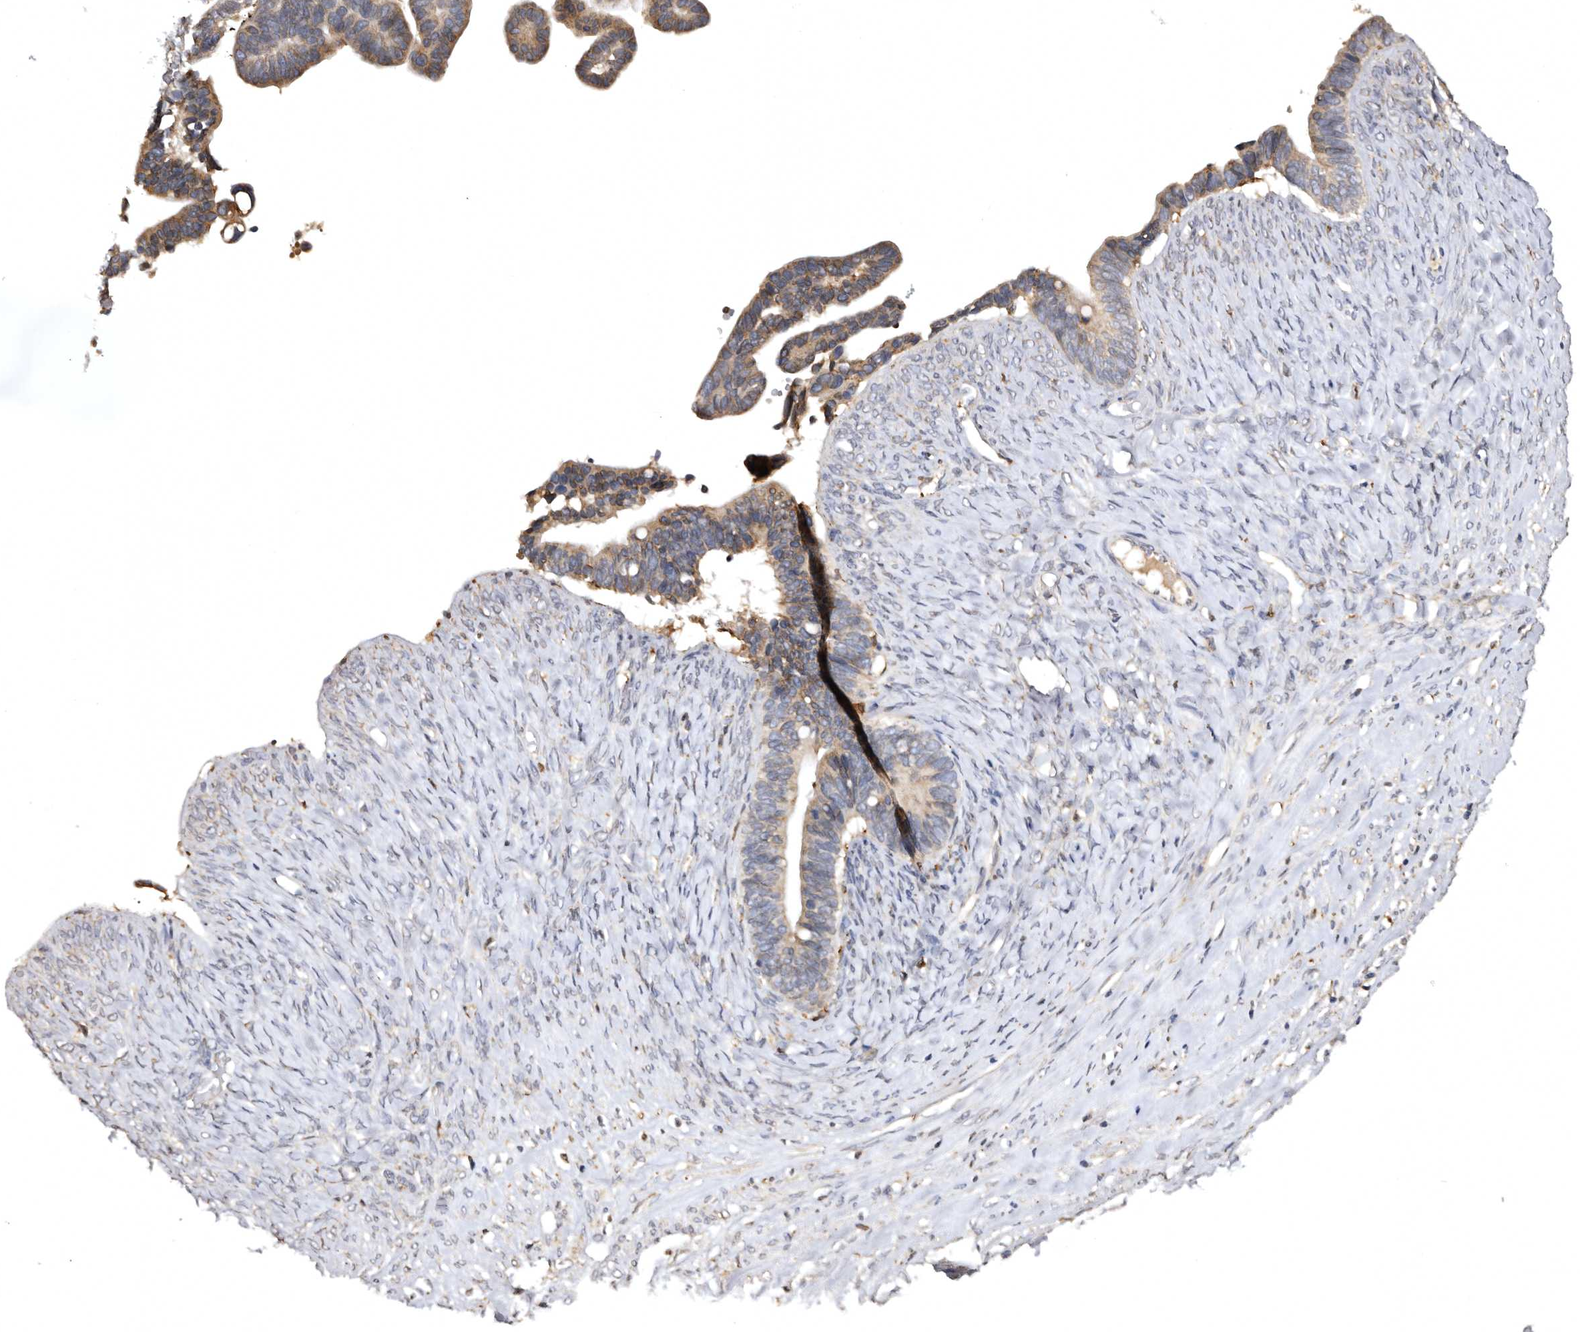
{"staining": {"intensity": "weak", "quantity": "25%-75%", "location": "cytoplasmic/membranous"}, "tissue": "ovarian cancer", "cell_type": "Tumor cells", "image_type": "cancer", "snomed": [{"axis": "morphology", "description": "Cystadenocarcinoma, serous, NOS"}, {"axis": "topography", "description": "Ovary"}], "caption": "A brown stain shows weak cytoplasmic/membranous expression of a protein in human serous cystadenocarcinoma (ovarian) tumor cells.", "gene": "INKA2", "patient": {"sex": "female", "age": 56}}